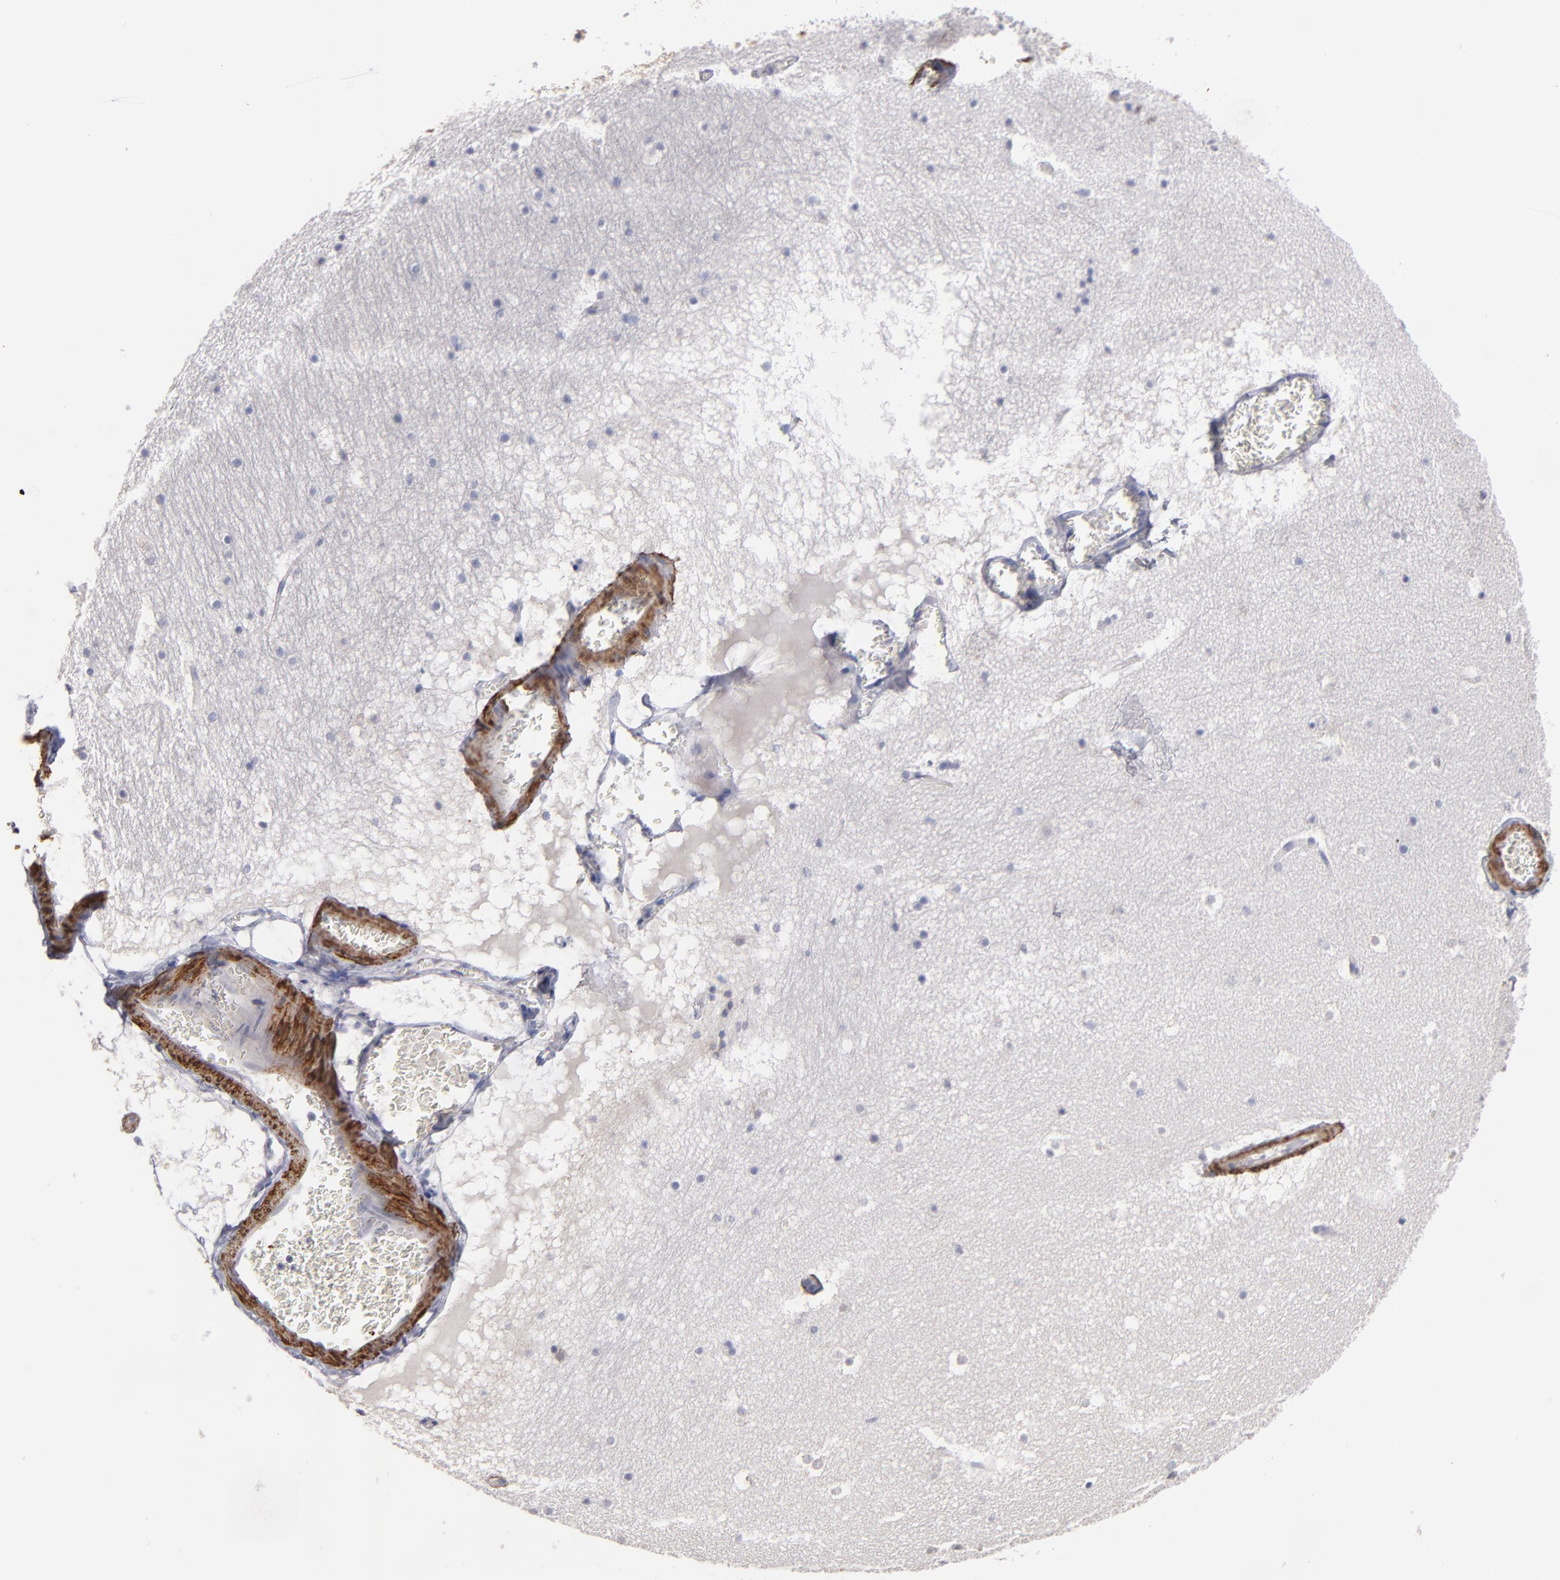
{"staining": {"intensity": "weak", "quantity": "25%-75%", "location": "cytoplasmic/membranous"}, "tissue": "hippocampus", "cell_type": "Glial cells", "image_type": "normal", "snomed": [{"axis": "morphology", "description": "Normal tissue, NOS"}, {"axis": "topography", "description": "Hippocampus"}], "caption": "A low amount of weak cytoplasmic/membranous staining is identified in approximately 25%-75% of glial cells in normal hippocampus. Using DAB (3,3'-diaminobenzidine) (brown) and hematoxylin (blue) stains, captured at high magnification using brightfield microscopy.", "gene": "SLMAP", "patient": {"sex": "male", "age": 45}}